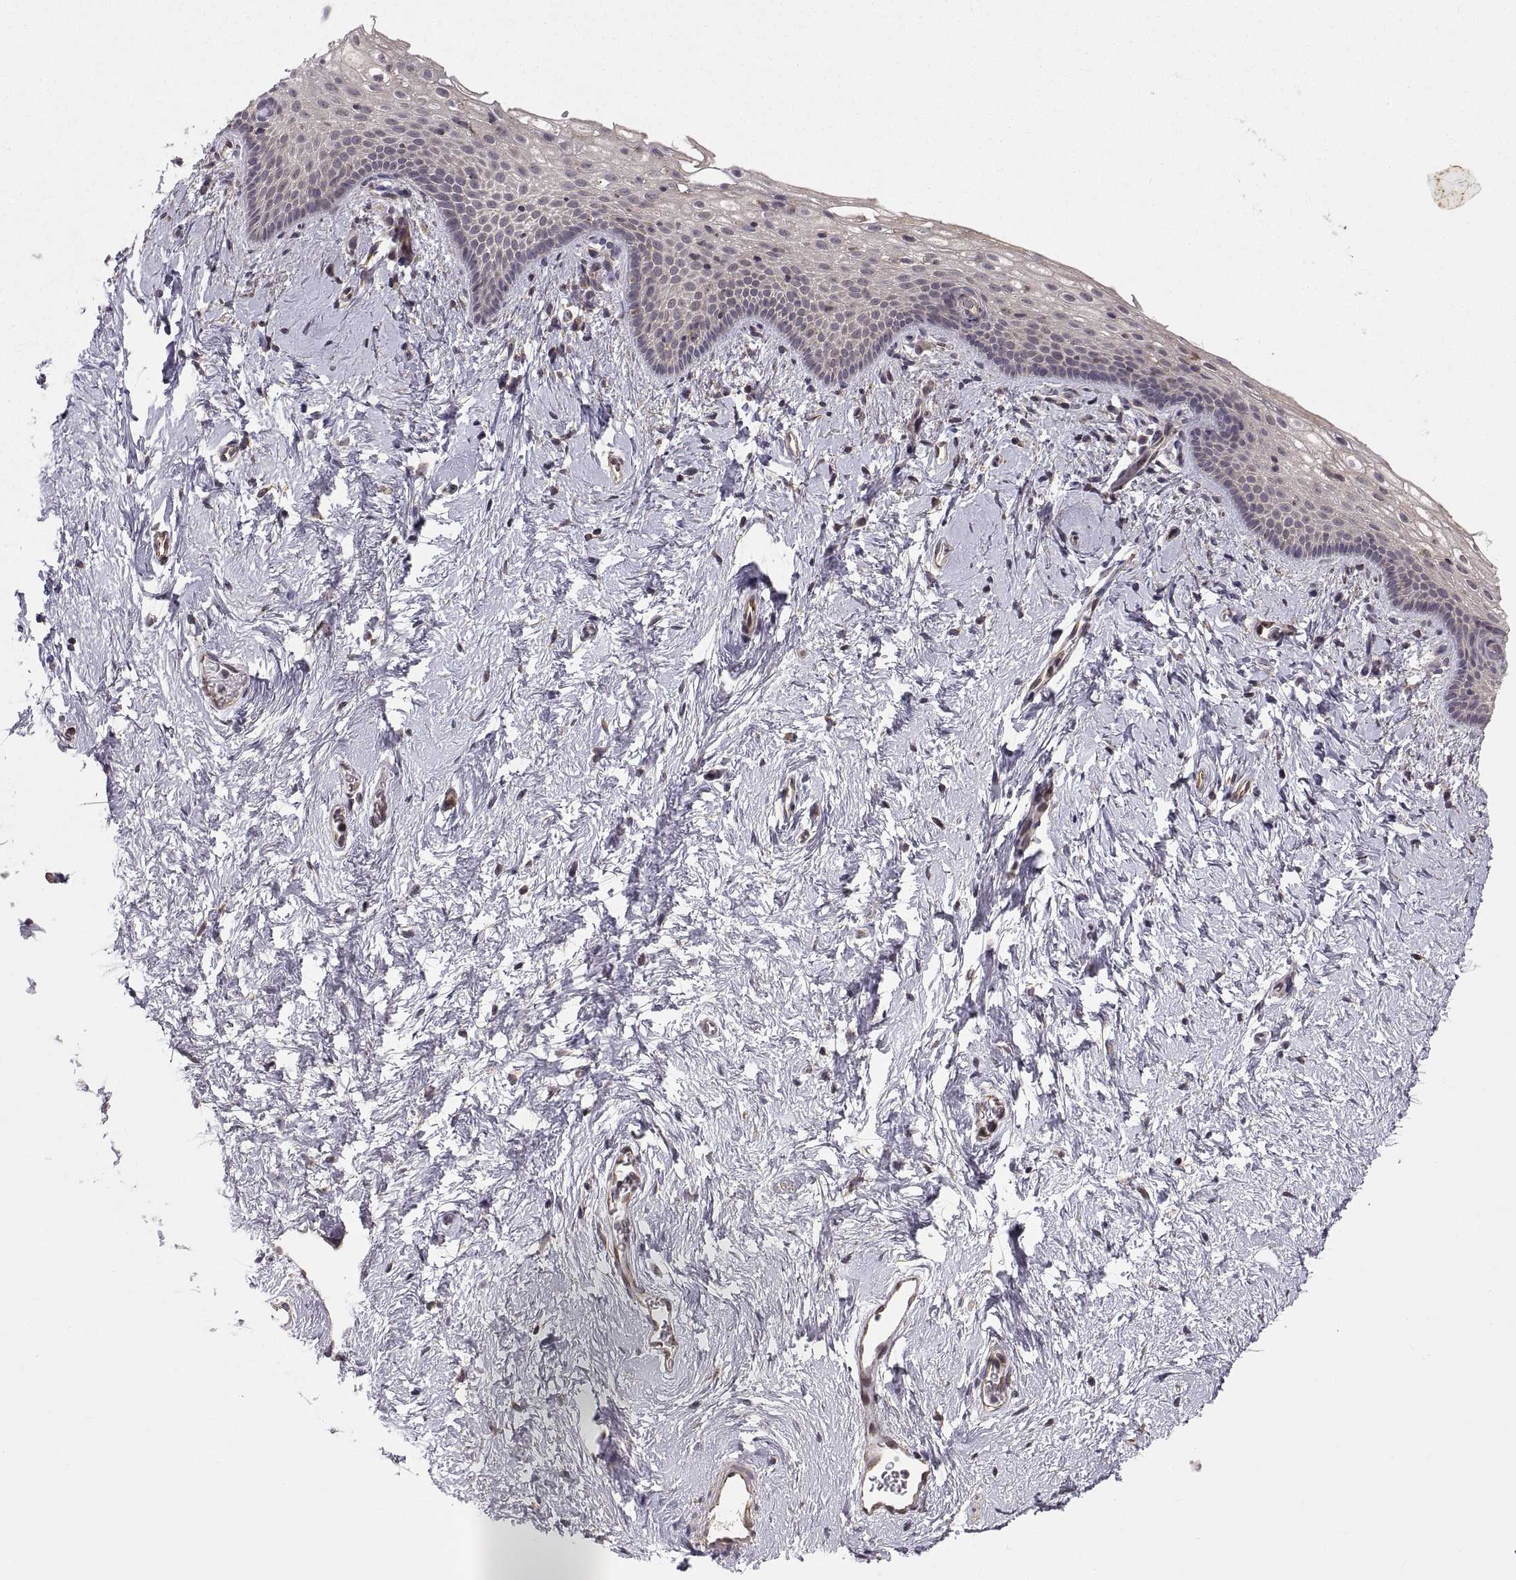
{"staining": {"intensity": "moderate", "quantity": "<25%", "location": "cytoplasmic/membranous"}, "tissue": "vagina", "cell_type": "Squamous epithelial cells", "image_type": "normal", "snomed": [{"axis": "morphology", "description": "Normal tissue, NOS"}, {"axis": "topography", "description": "Vagina"}], "caption": "DAB immunohistochemical staining of unremarkable vagina reveals moderate cytoplasmic/membranous protein positivity in about <25% of squamous epithelial cells.", "gene": "ABL2", "patient": {"sex": "female", "age": 61}}